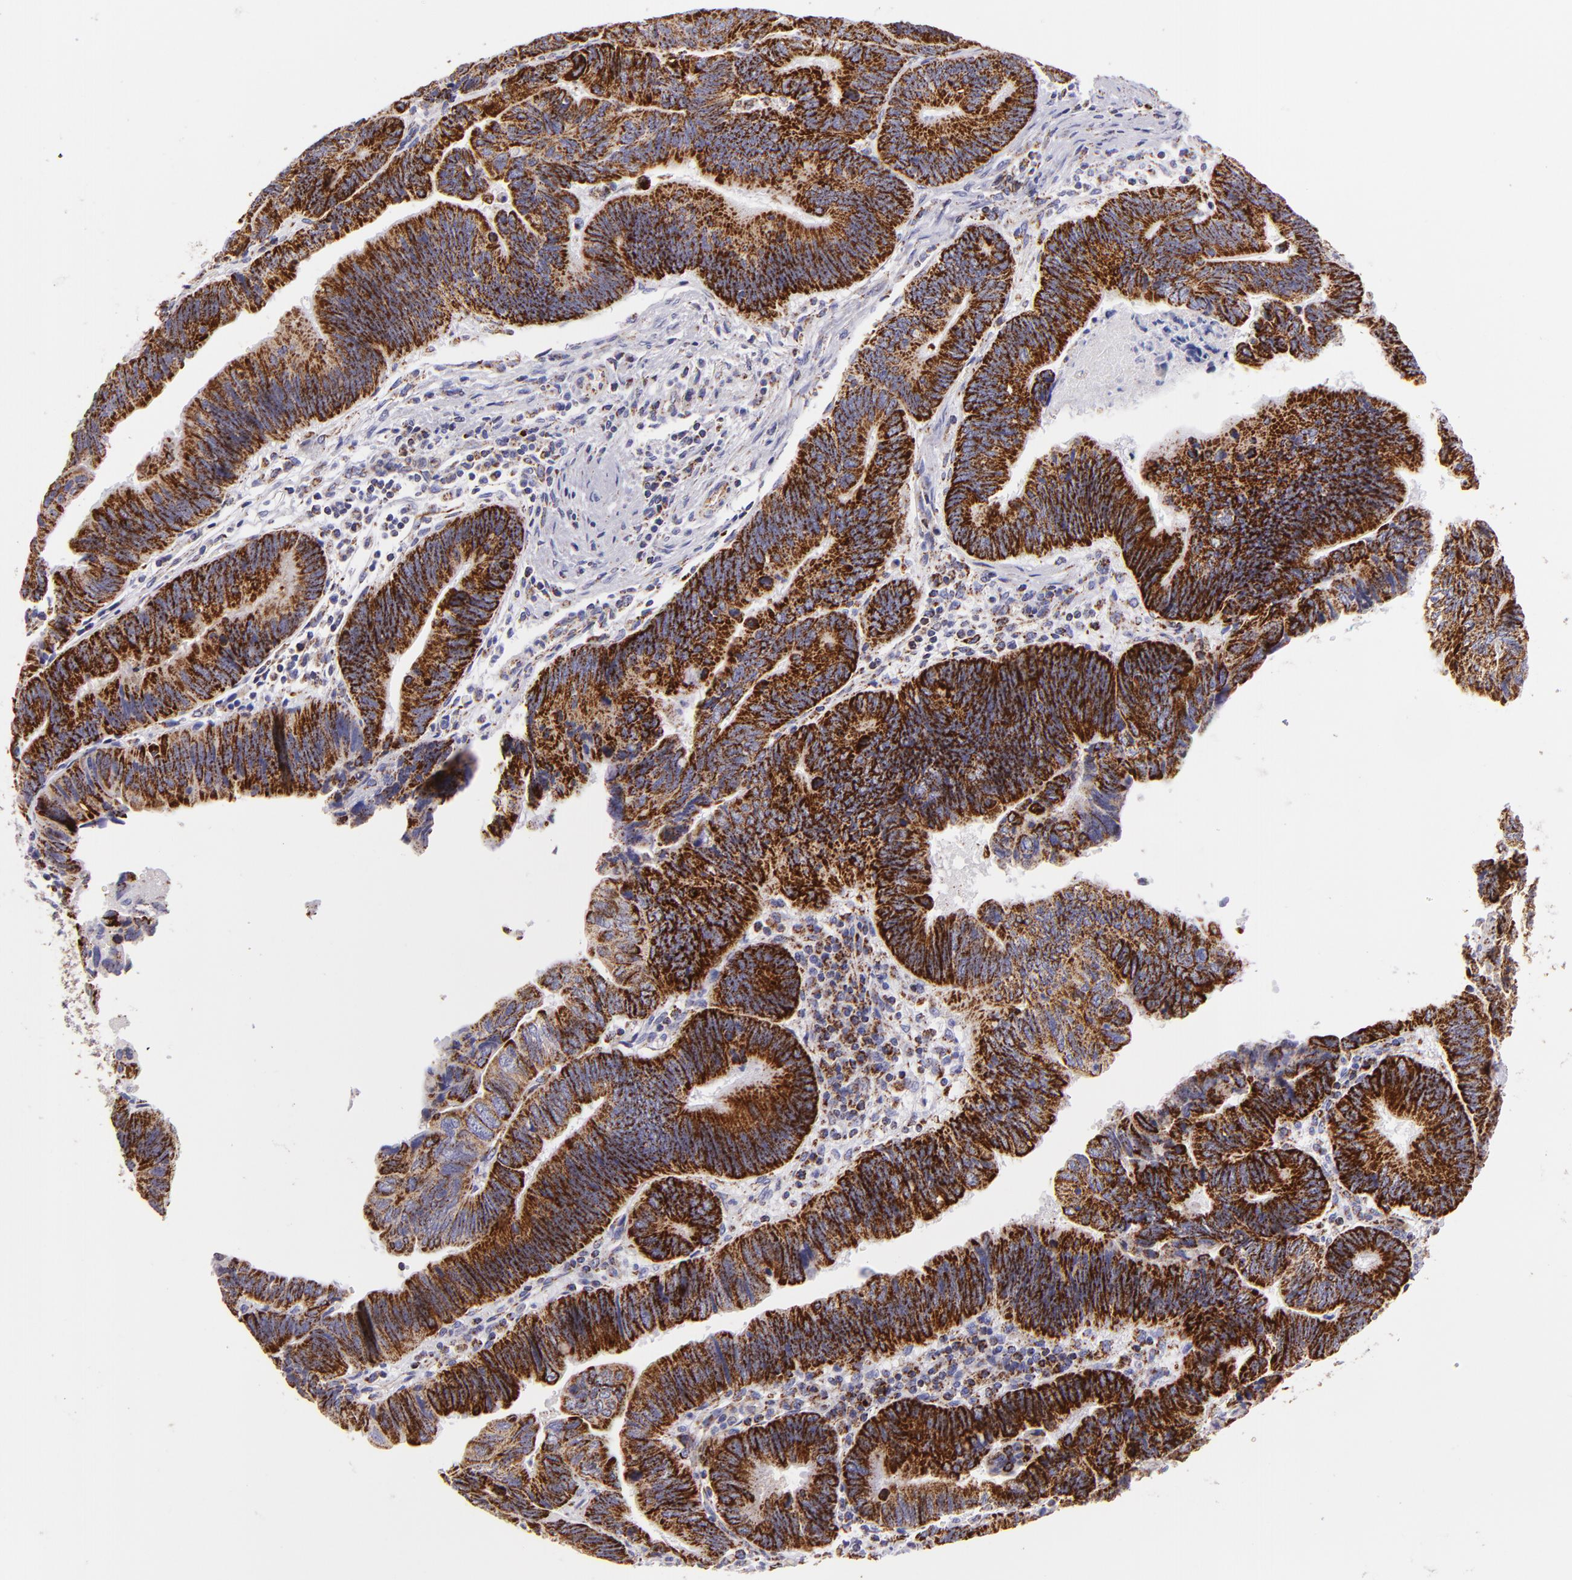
{"staining": {"intensity": "strong", "quantity": ">75%", "location": "cytoplasmic/membranous"}, "tissue": "pancreatic cancer", "cell_type": "Tumor cells", "image_type": "cancer", "snomed": [{"axis": "morphology", "description": "Adenocarcinoma, NOS"}, {"axis": "topography", "description": "Pancreas"}], "caption": "Immunohistochemistry (IHC) micrograph of pancreatic adenocarcinoma stained for a protein (brown), which demonstrates high levels of strong cytoplasmic/membranous positivity in approximately >75% of tumor cells.", "gene": "HSPD1", "patient": {"sex": "female", "age": 70}}